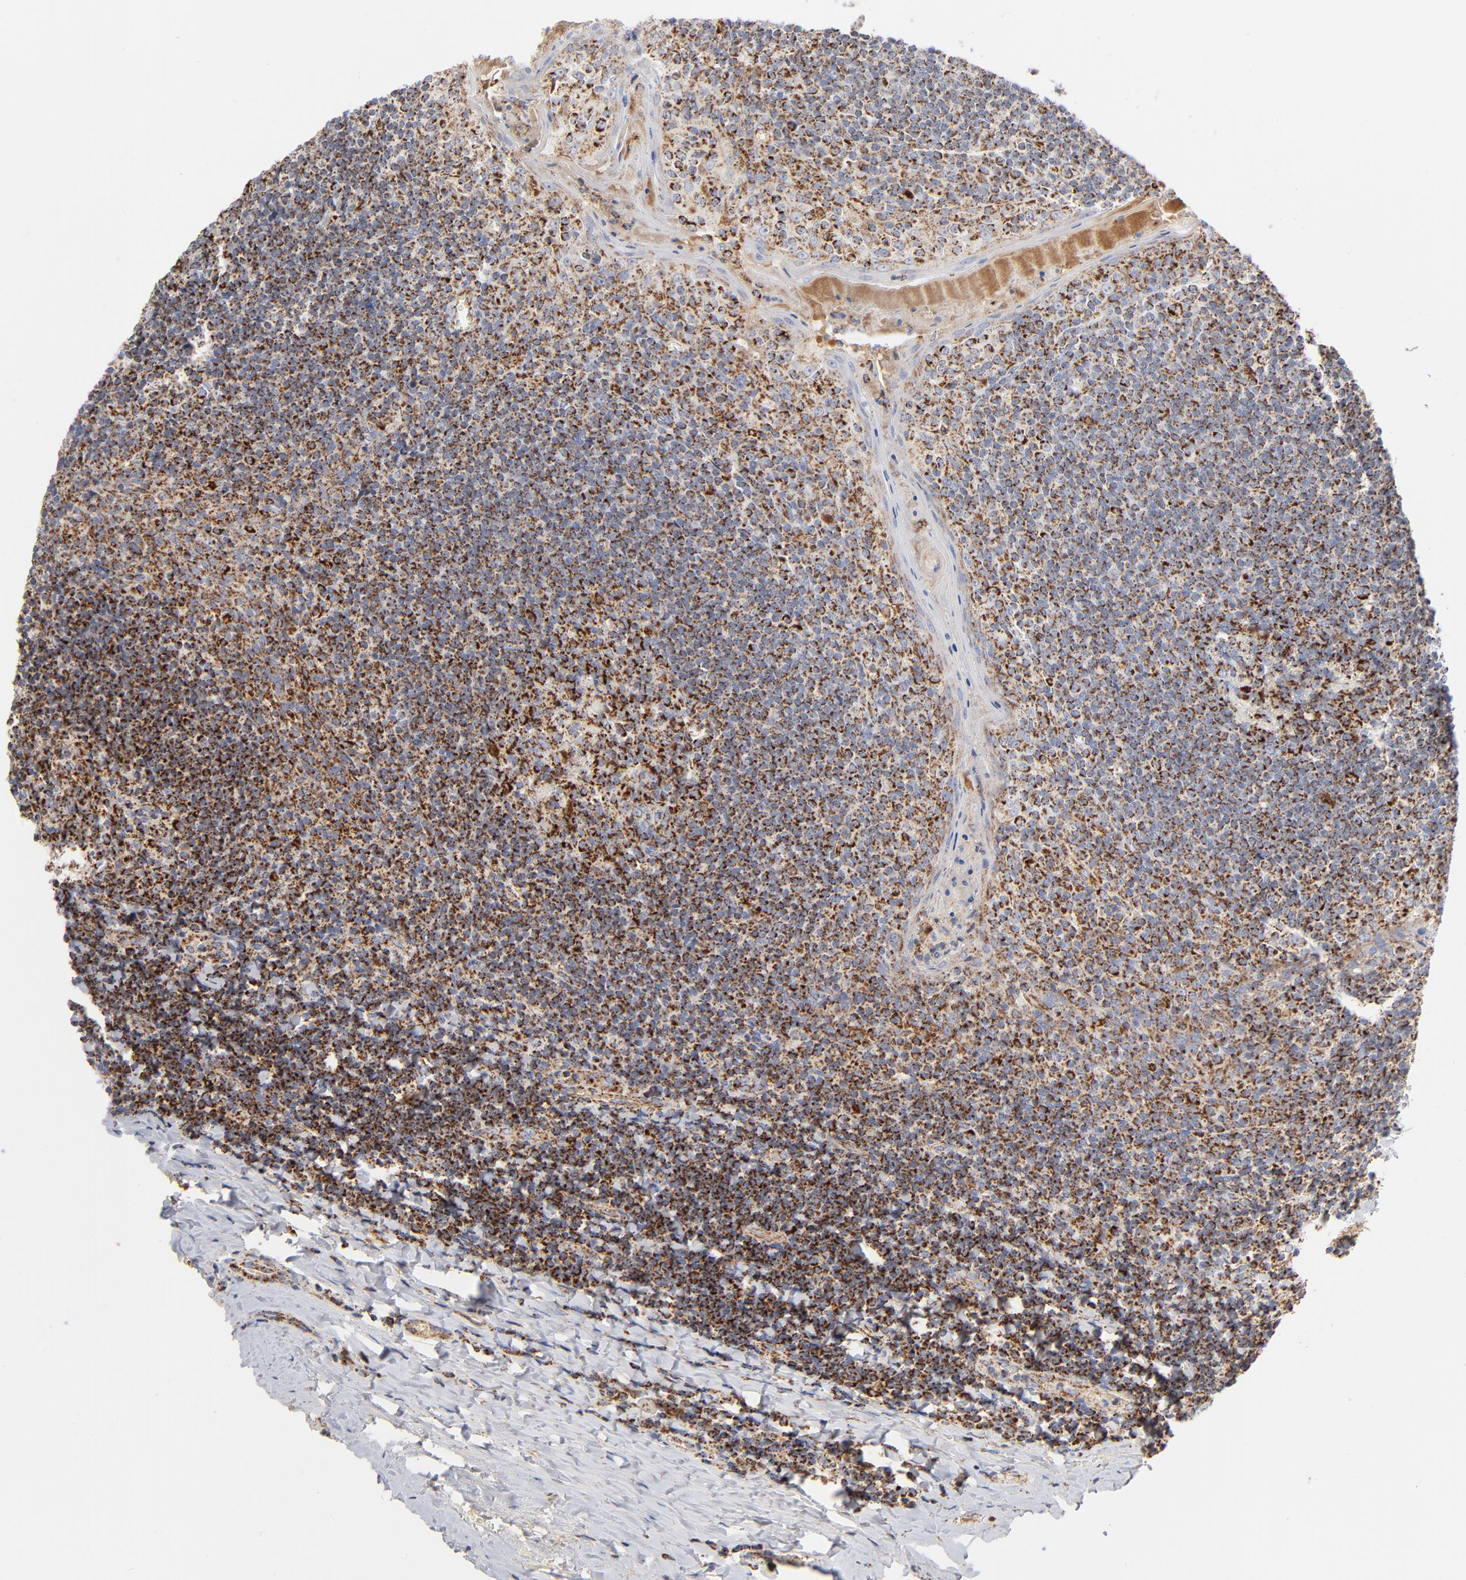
{"staining": {"intensity": "strong", "quantity": ">75%", "location": "cytoplasmic/membranous"}, "tissue": "tonsil", "cell_type": "Germinal center cells", "image_type": "normal", "snomed": [{"axis": "morphology", "description": "Normal tissue, NOS"}, {"axis": "topography", "description": "Tonsil"}], "caption": "Immunohistochemistry (IHC) of benign tonsil shows high levels of strong cytoplasmic/membranous staining in about >75% of germinal center cells.", "gene": "DIABLO", "patient": {"sex": "male", "age": 31}}